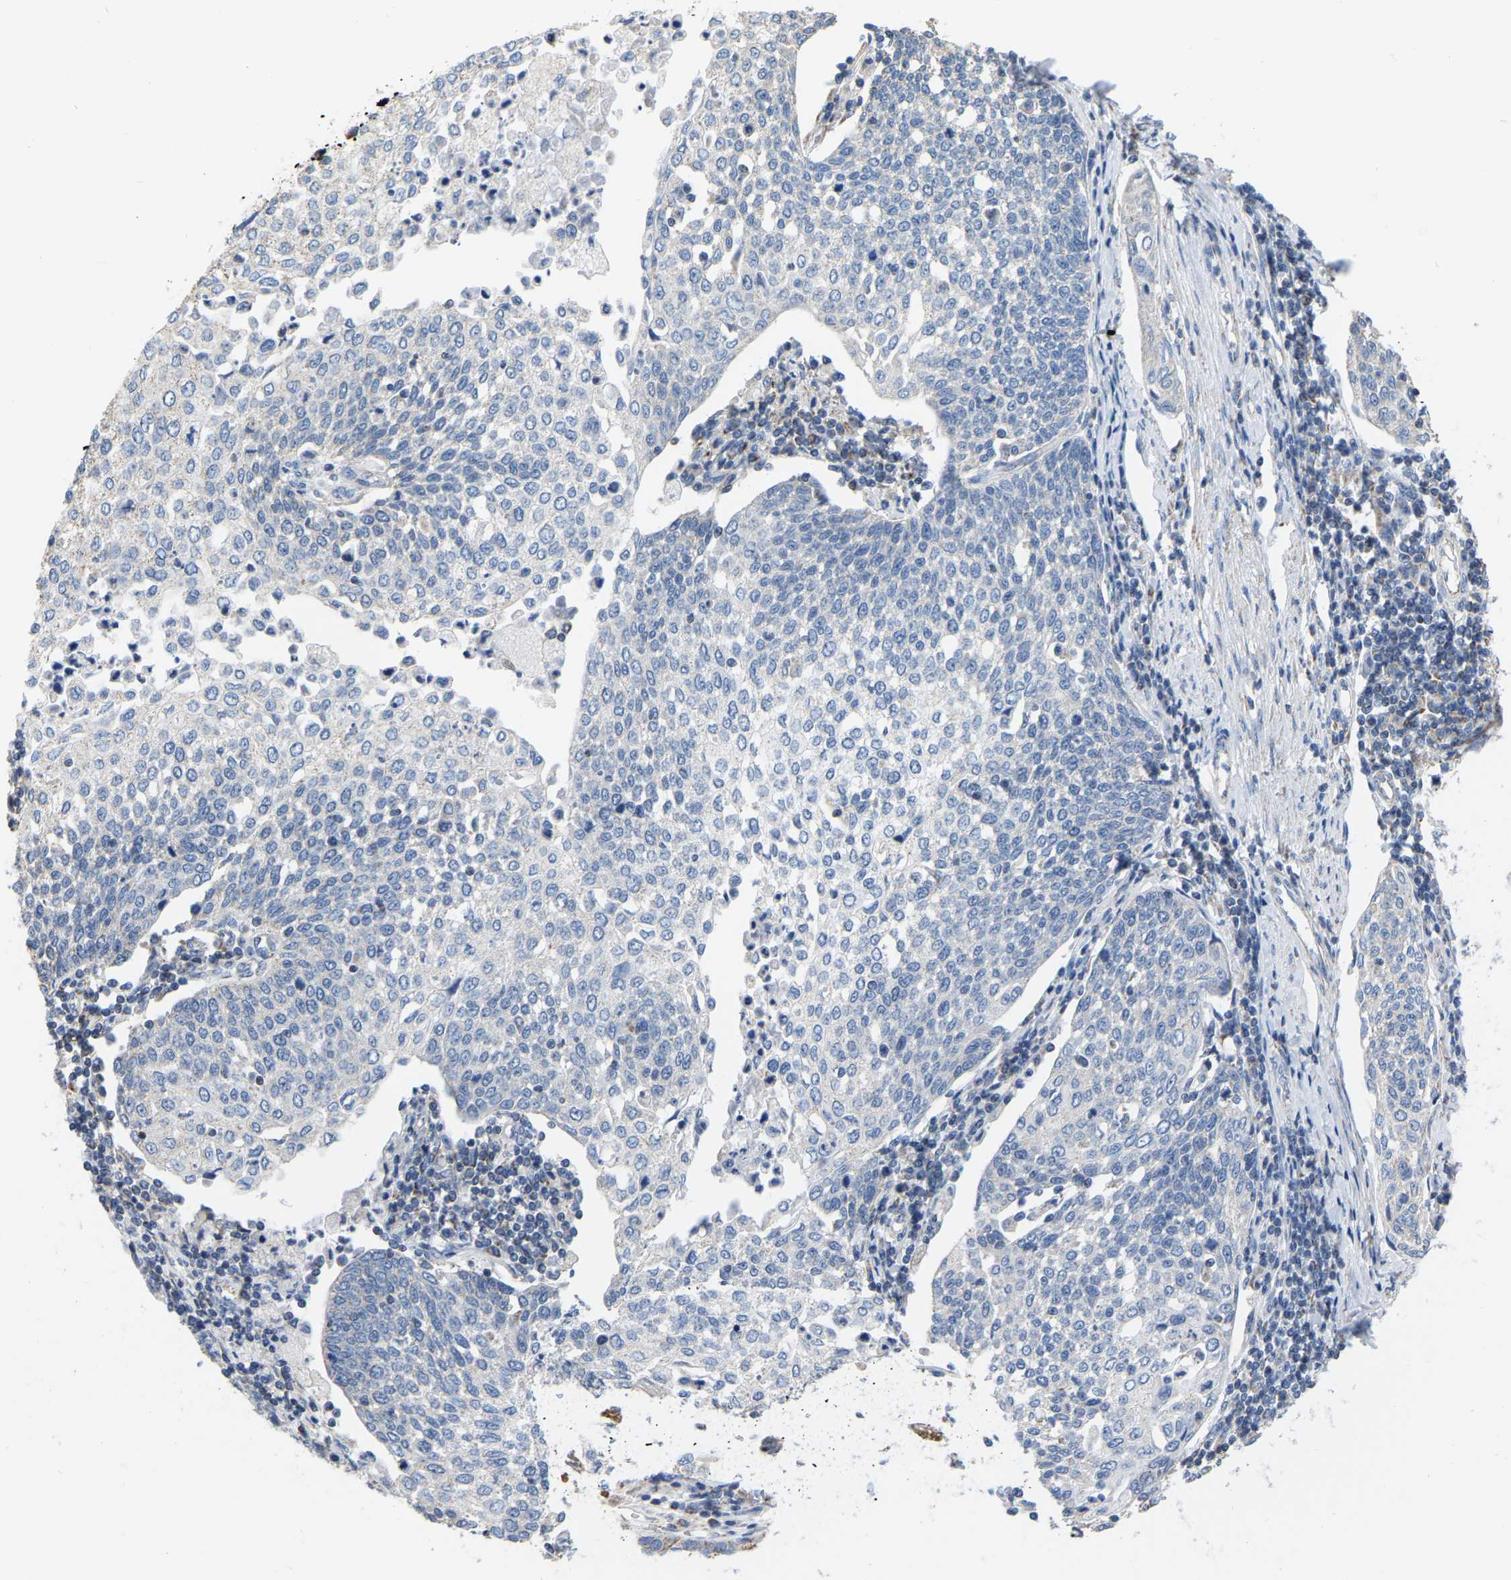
{"staining": {"intensity": "negative", "quantity": "none", "location": "none"}, "tissue": "cervical cancer", "cell_type": "Tumor cells", "image_type": "cancer", "snomed": [{"axis": "morphology", "description": "Squamous cell carcinoma, NOS"}, {"axis": "topography", "description": "Cervix"}], "caption": "DAB immunohistochemical staining of human squamous cell carcinoma (cervical) exhibits no significant expression in tumor cells.", "gene": "CBLB", "patient": {"sex": "female", "age": 34}}